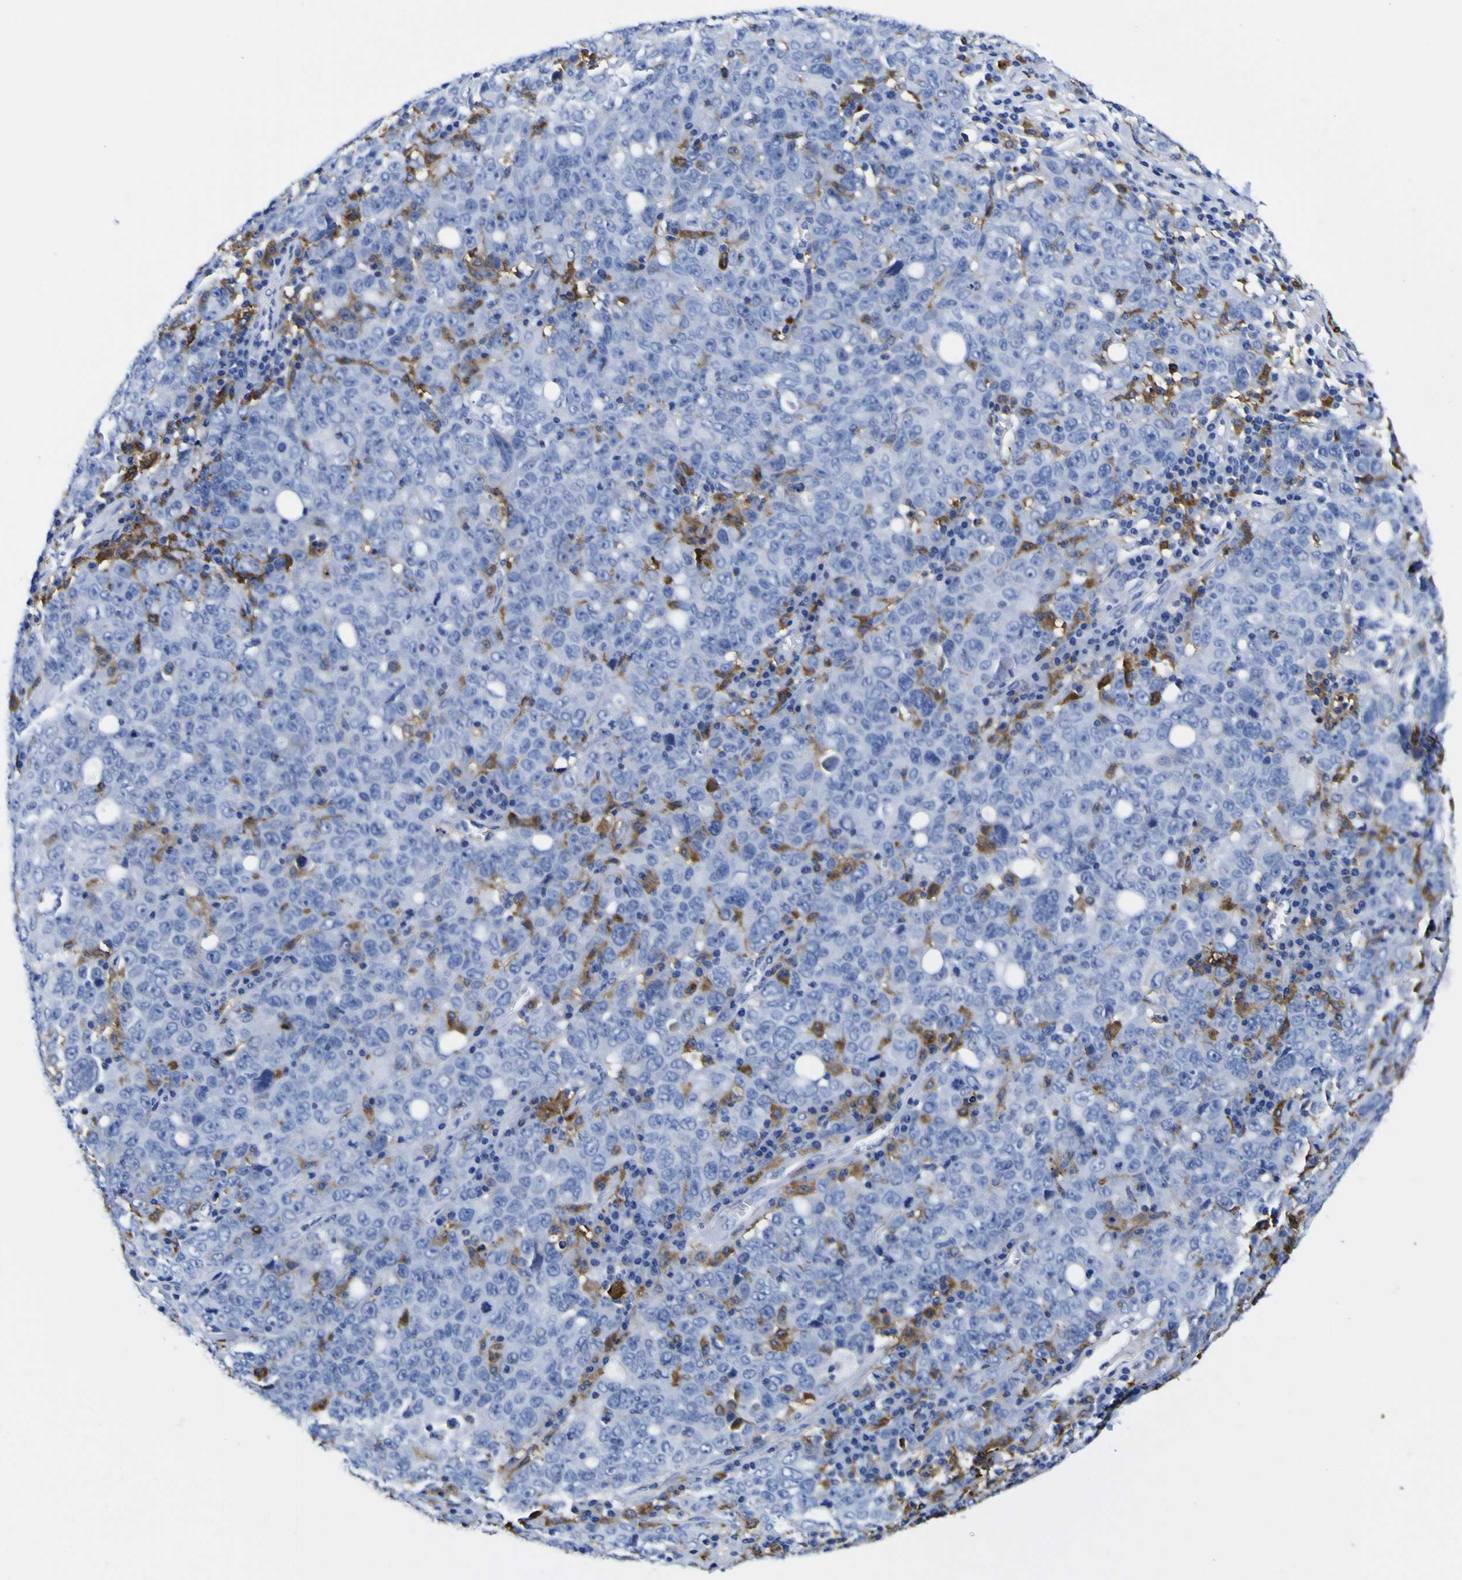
{"staining": {"intensity": "strong", "quantity": "<25%", "location": "cytoplasmic/membranous"}, "tissue": "ovarian cancer", "cell_type": "Tumor cells", "image_type": "cancer", "snomed": [{"axis": "morphology", "description": "Carcinoma, endometroid"}, {"axis": "topography", "description": "Ovary"}], "caption": "Tumor cells show medium levels of strong cytoplasmic/membranous staining in approximately <25% of cells in ovarian cancer (endometroid carcinoma).", "gene": "HLA-DQA1", "patient": {"sex": "female", "age": 62}}